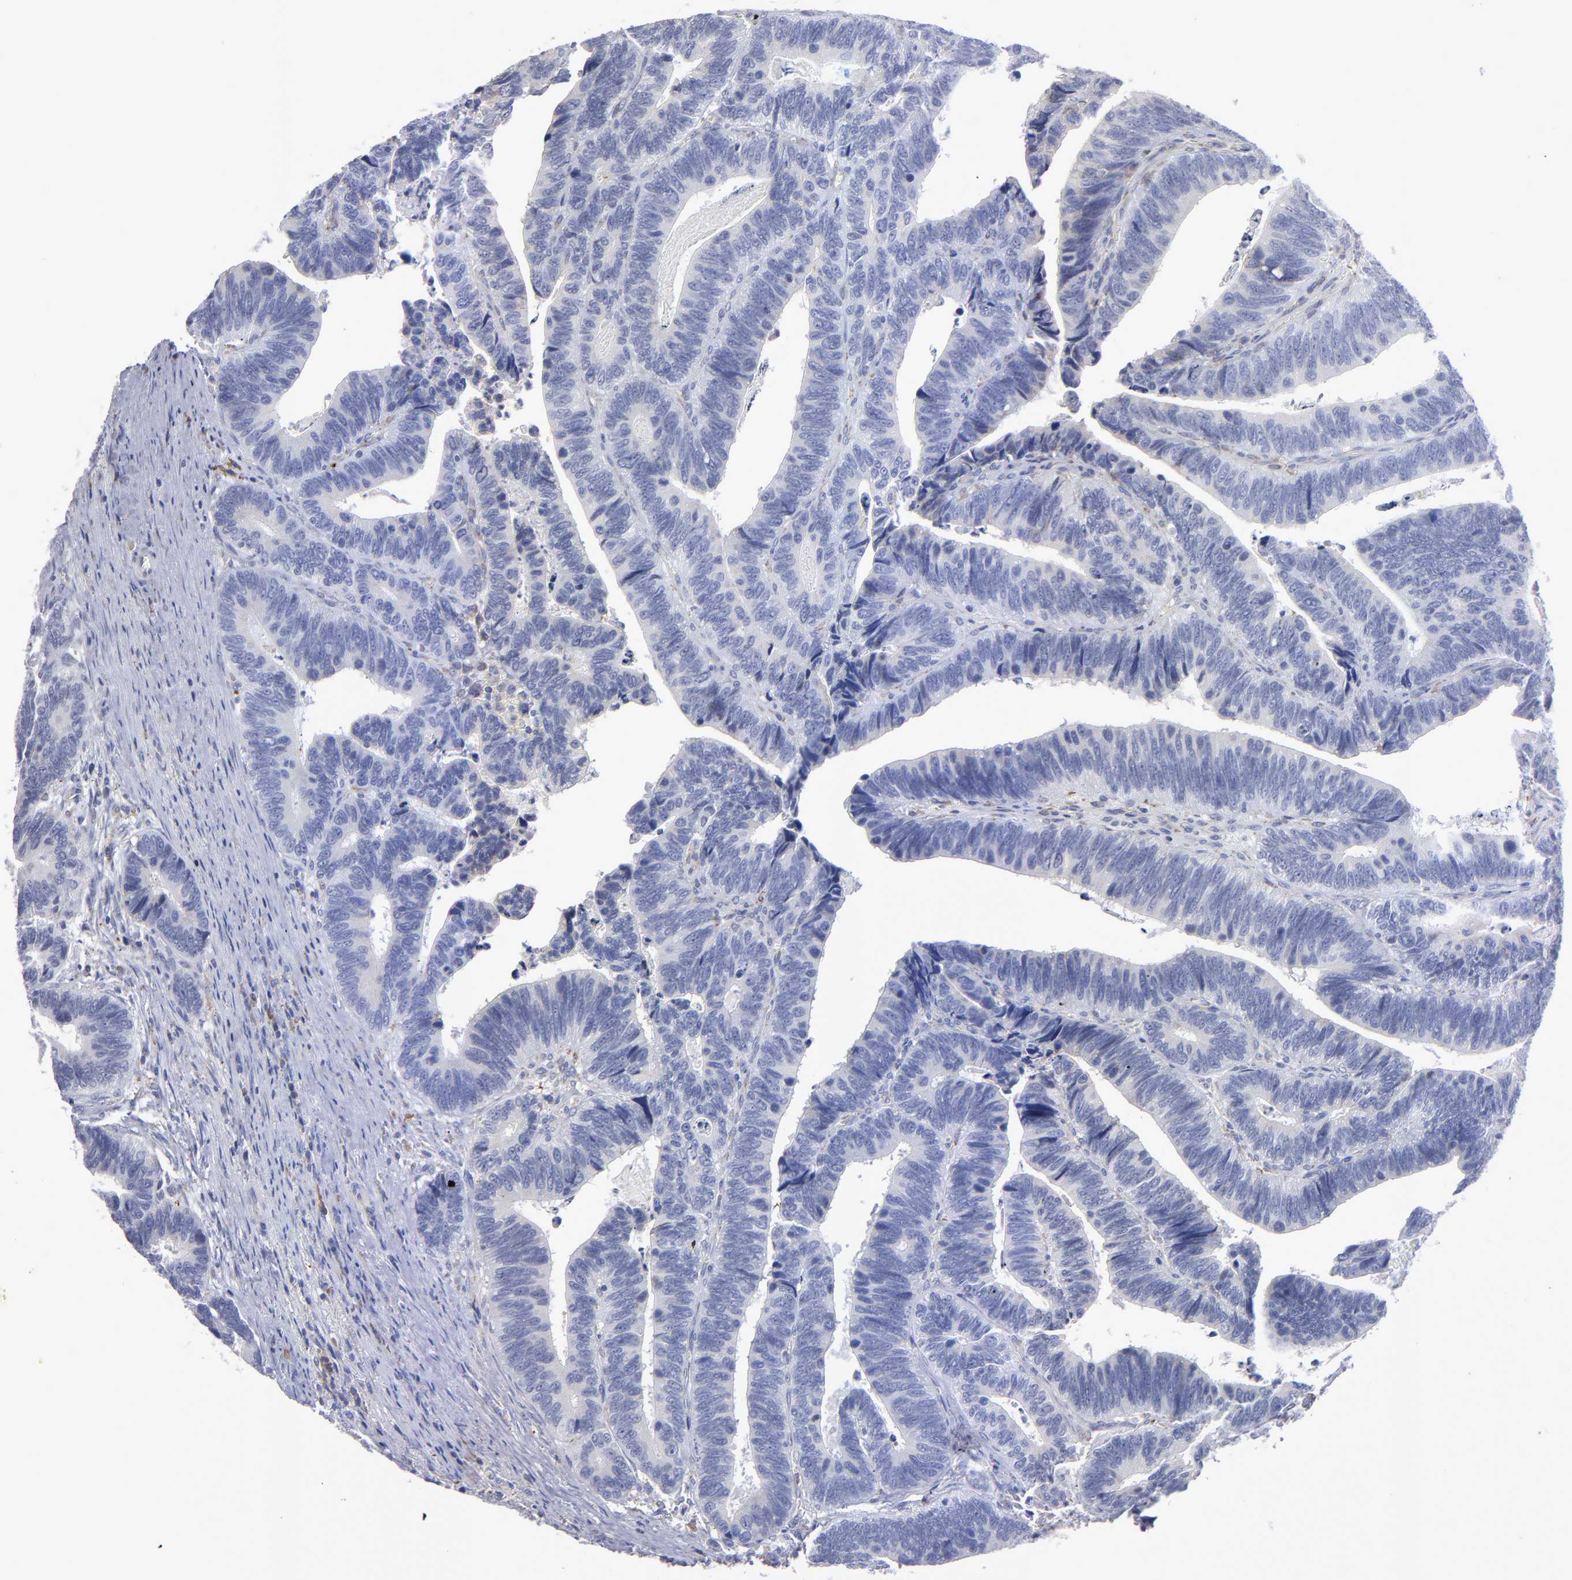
{"staining": {"intensity": "negative", "quantity": "none", "location": "none"}, "tissue": "colorectal cancer", "cell_type": "Tumor cells", "image_type": "cancer", "snomed": [{"axis": "morphology", "description": "Adenocarcinoma, NOS"}, {"axis": "topography", "description": "Colon"}], "caption": "Image shows no significant protein expression in tumor cells of adenocarcinoma (colorectal).", "gene": "MFGE8", "patient": {"sex": "male", "age": 72}}